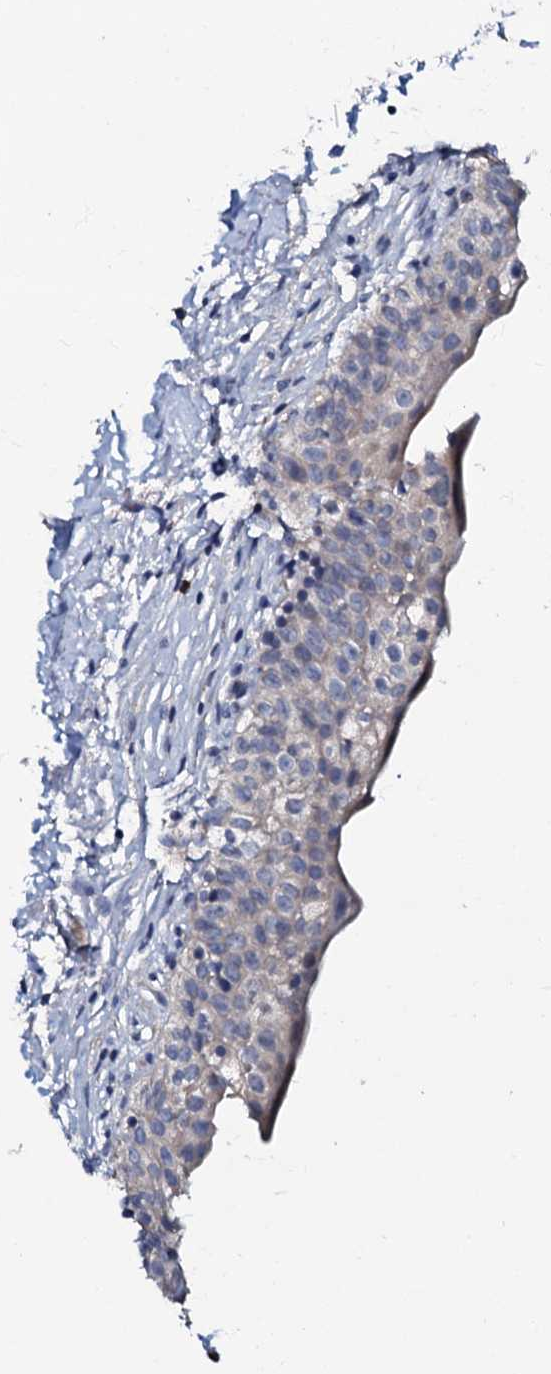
{"staining": {"intensity": "negative", "quantity": "none", "location": "none"}, "tissue": "urinary bladder", "cell_type": "Urothelial cells", "image_type": "normal", "snomed": [{"axis": "morphology", "description": "Normal tissue, NOS"}, {"axis": "topography", "description": "Urinary bladder"}], "caption": "This is an IHC micrograph of unremarkable urinary bladder. There is no expression in urothelial cells.", "gene": "CPNE2", "patient": {"sex": "male", "age": 55}}